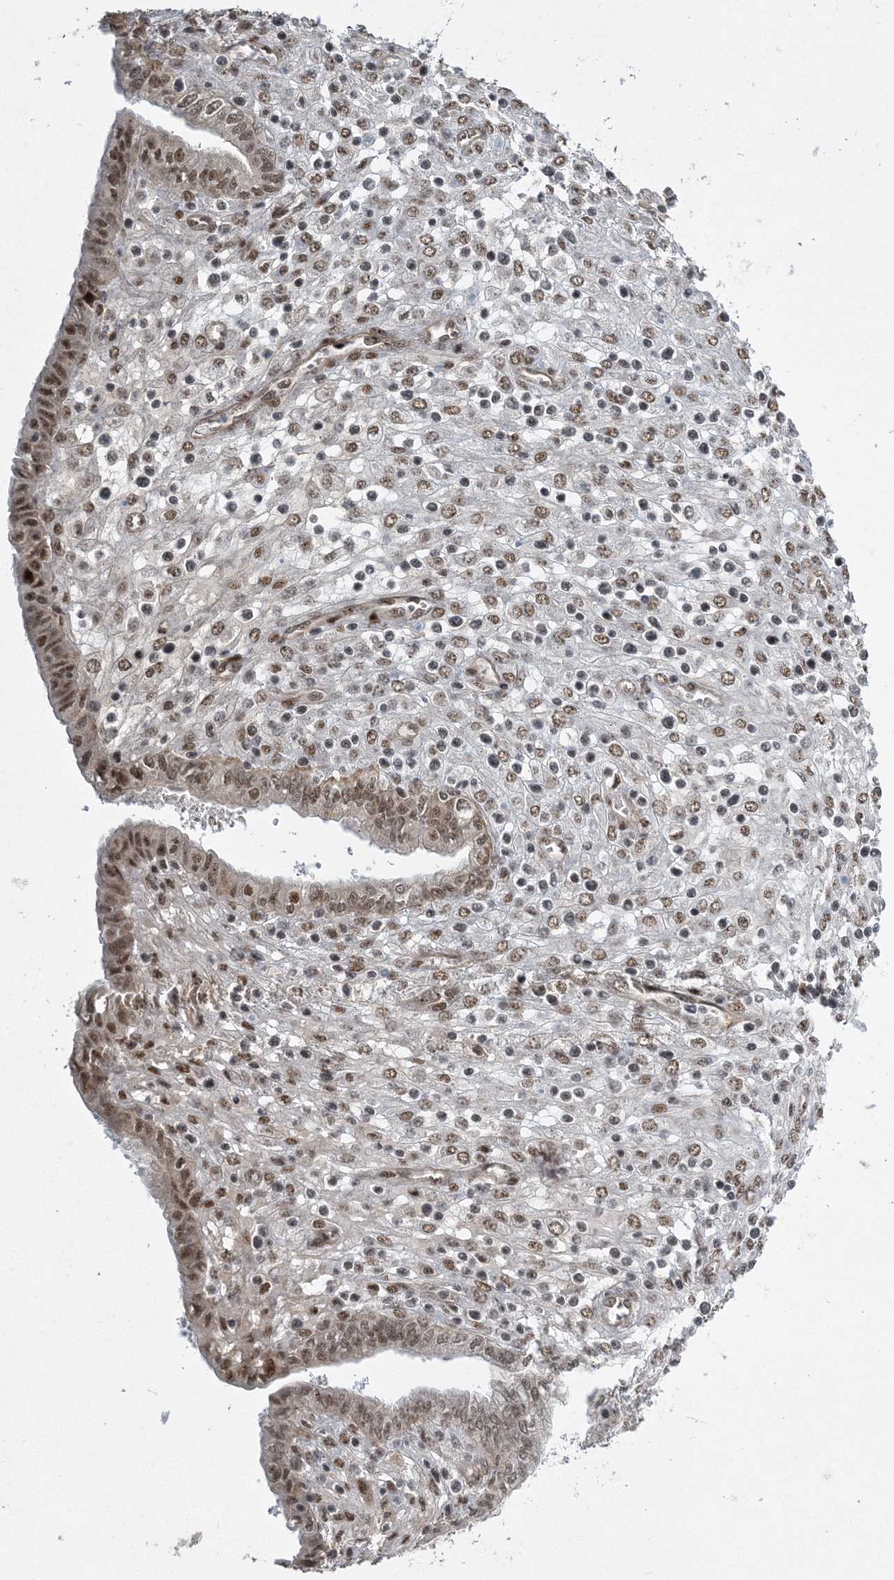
{"staining": {"intensity": "moderate", "quantity": ">75%", "location": "nuclear"}, "tissue": "endometrial cancer", "cell_type": "Tumor cells", "image_type": "cancer", "snomed": [{"axis": "morphology", "description": "Normal tissue, NOS"}, {"axis": "morphology", "description": "Adenocarcinoma, NOS"}, {"axis": "topography", "description": "Endometrium"}], "caption": "Protein analysis of endometrial adenocarcinoma tissue displays moderate nuclear staining in about >75% of tumor cells.", "gene": "CWC22", "patient": {"sex": "female", "age": 53}}